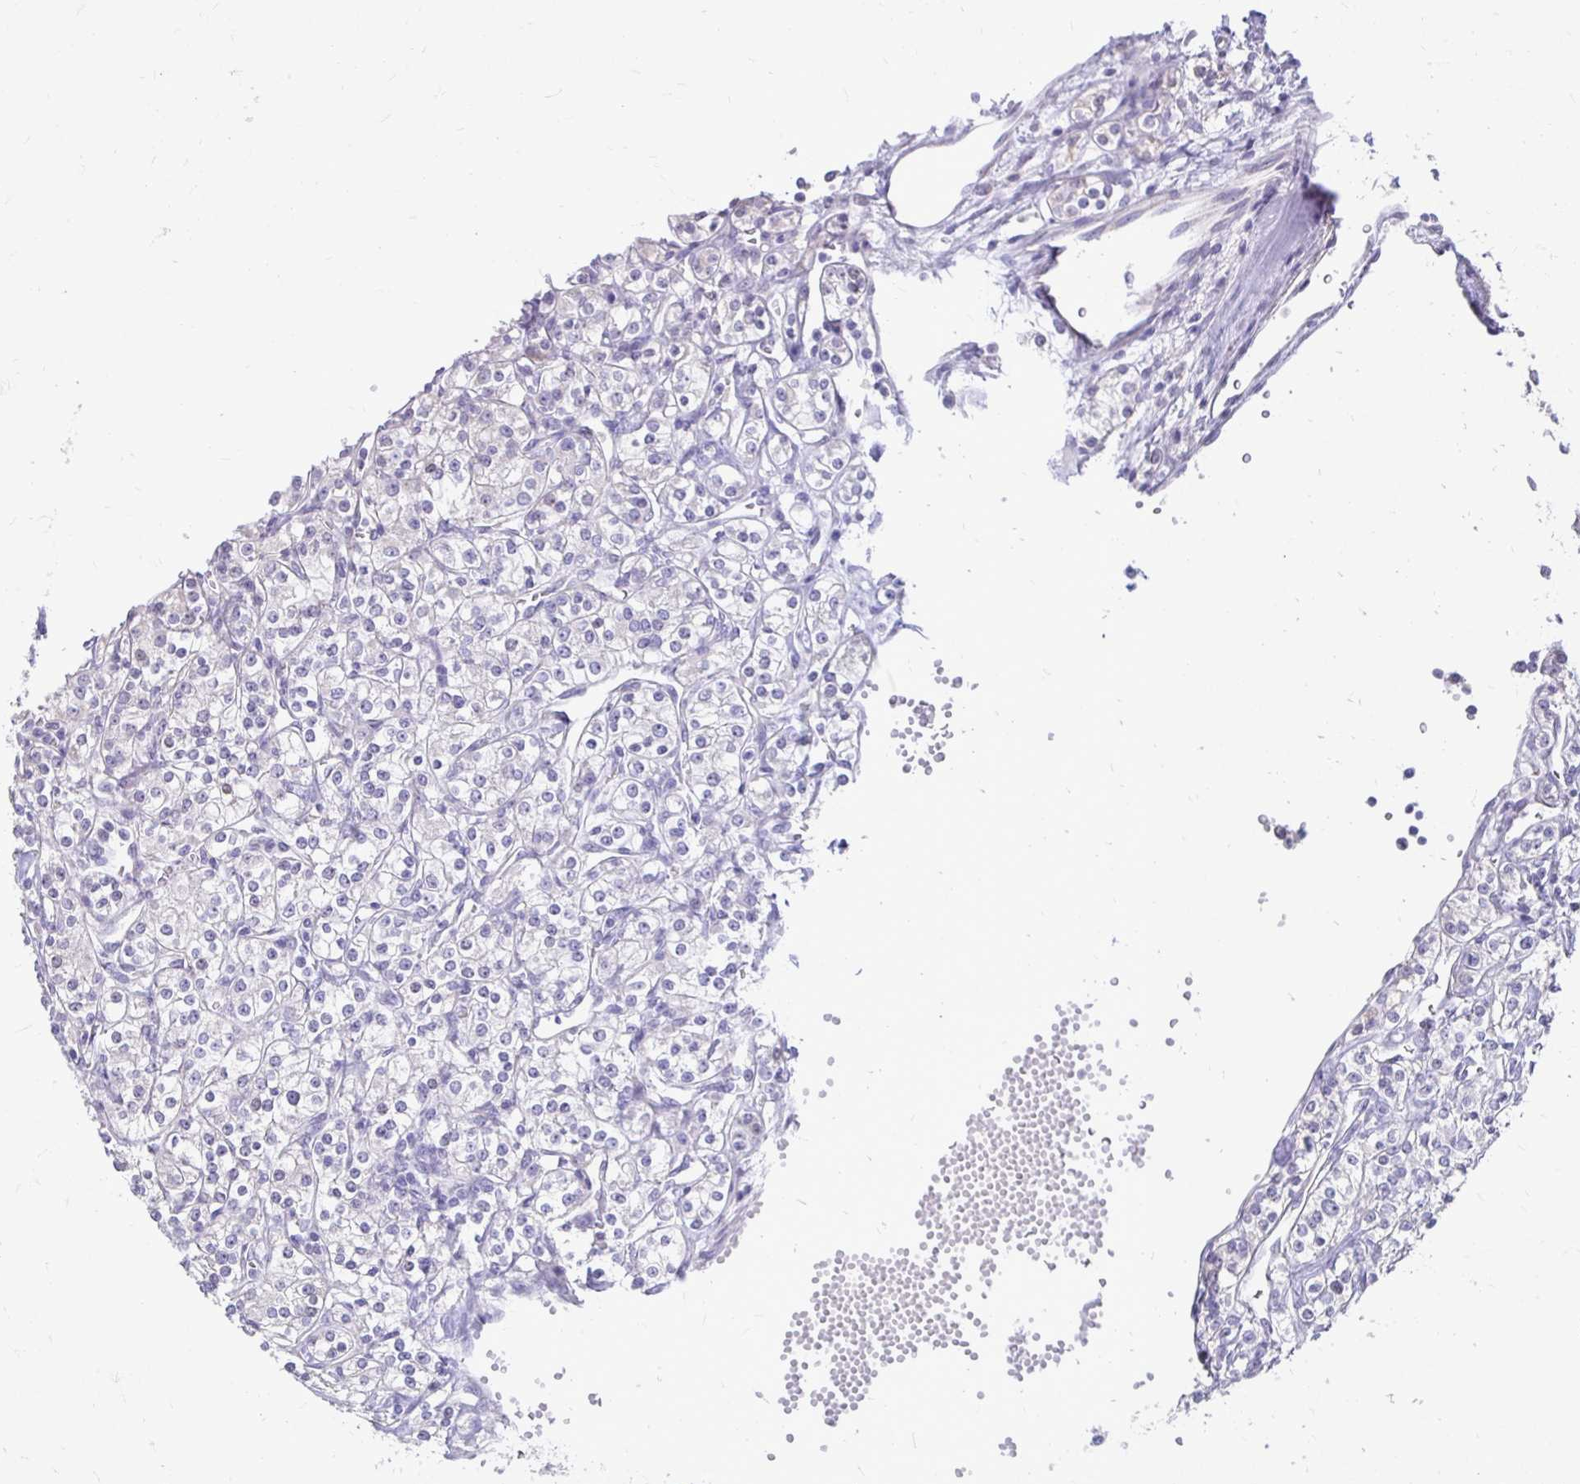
{"staining": {"intensity": "negative", "quantity": "none", "location": "none"}, "tissue": "renal cancer", "cell_type": "Tumor cells", "image_type": "cancer", "snomed": [{"axis": "morphology", "description": "Adenocarcinoma, NOS"}, {"axis": "topography", "description": "Kidney"}], "caption": "A micrograph of renal cancer (adenocarcinoma) stained for a protein demonstrates no brown staining in tumor cells.", "gene": "ALPG", "patient": {"sex": "male", "age": 77}}